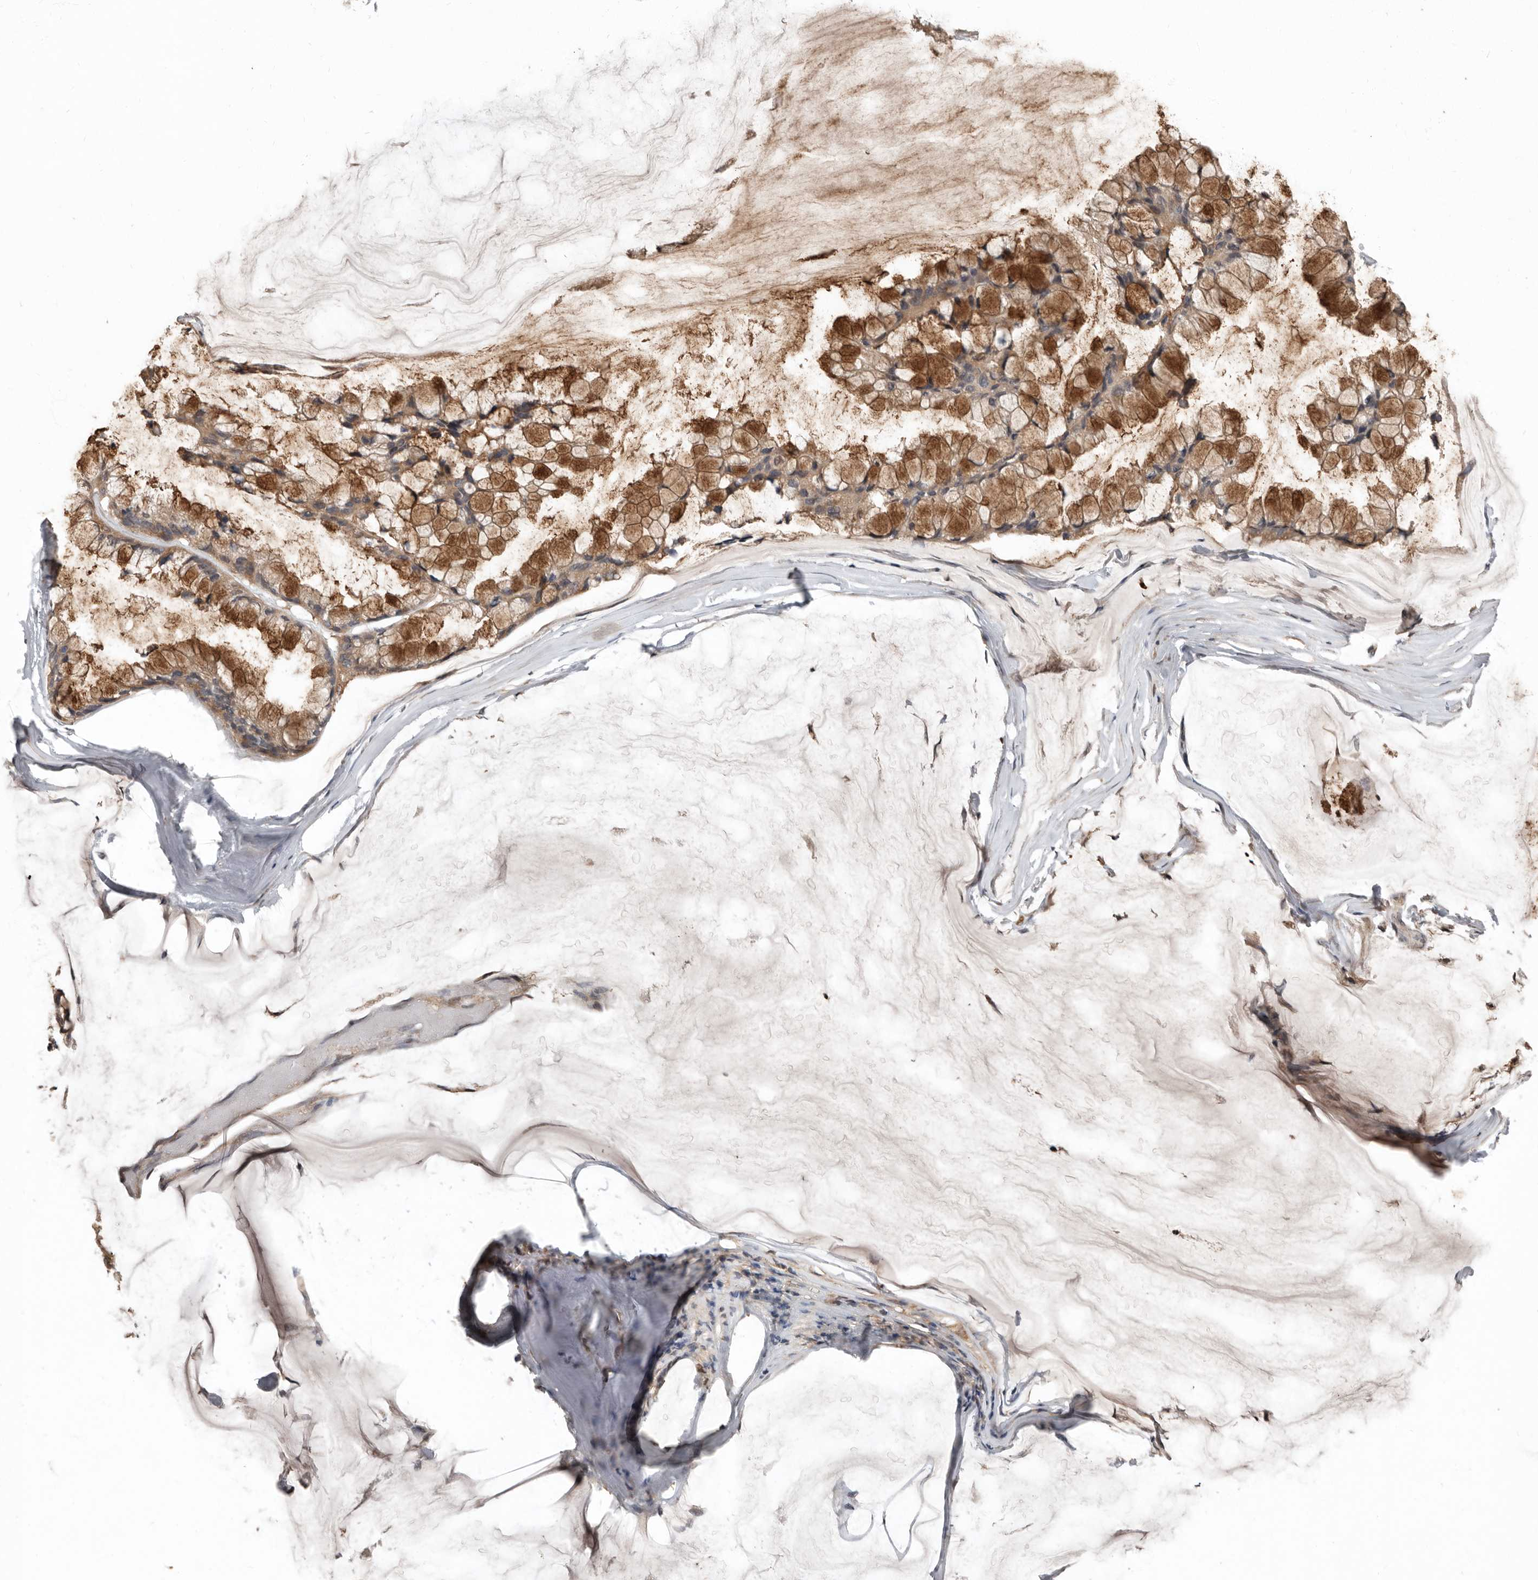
{"staining": {"intensity": "moderate", "quantity": ">75%", "location": "cytoplasmic/membranous"}, "tissue": "ovarian cancer", "cell_type": "Tumor cells", "image_type": "cancer", "snomed": [{"axis": "morphology", "description": "Cystadenocarcinoma, mucinous, NOS"}, {"axis": "topography", "description": "Ovary"}], "caption": "Moderate cytoplasmic/membranous staining is identified in approximately >75% of tumor cells in ovarian cancer.", "gene": "LRGUK", "patient": {"sex": "female", "age": 39}}